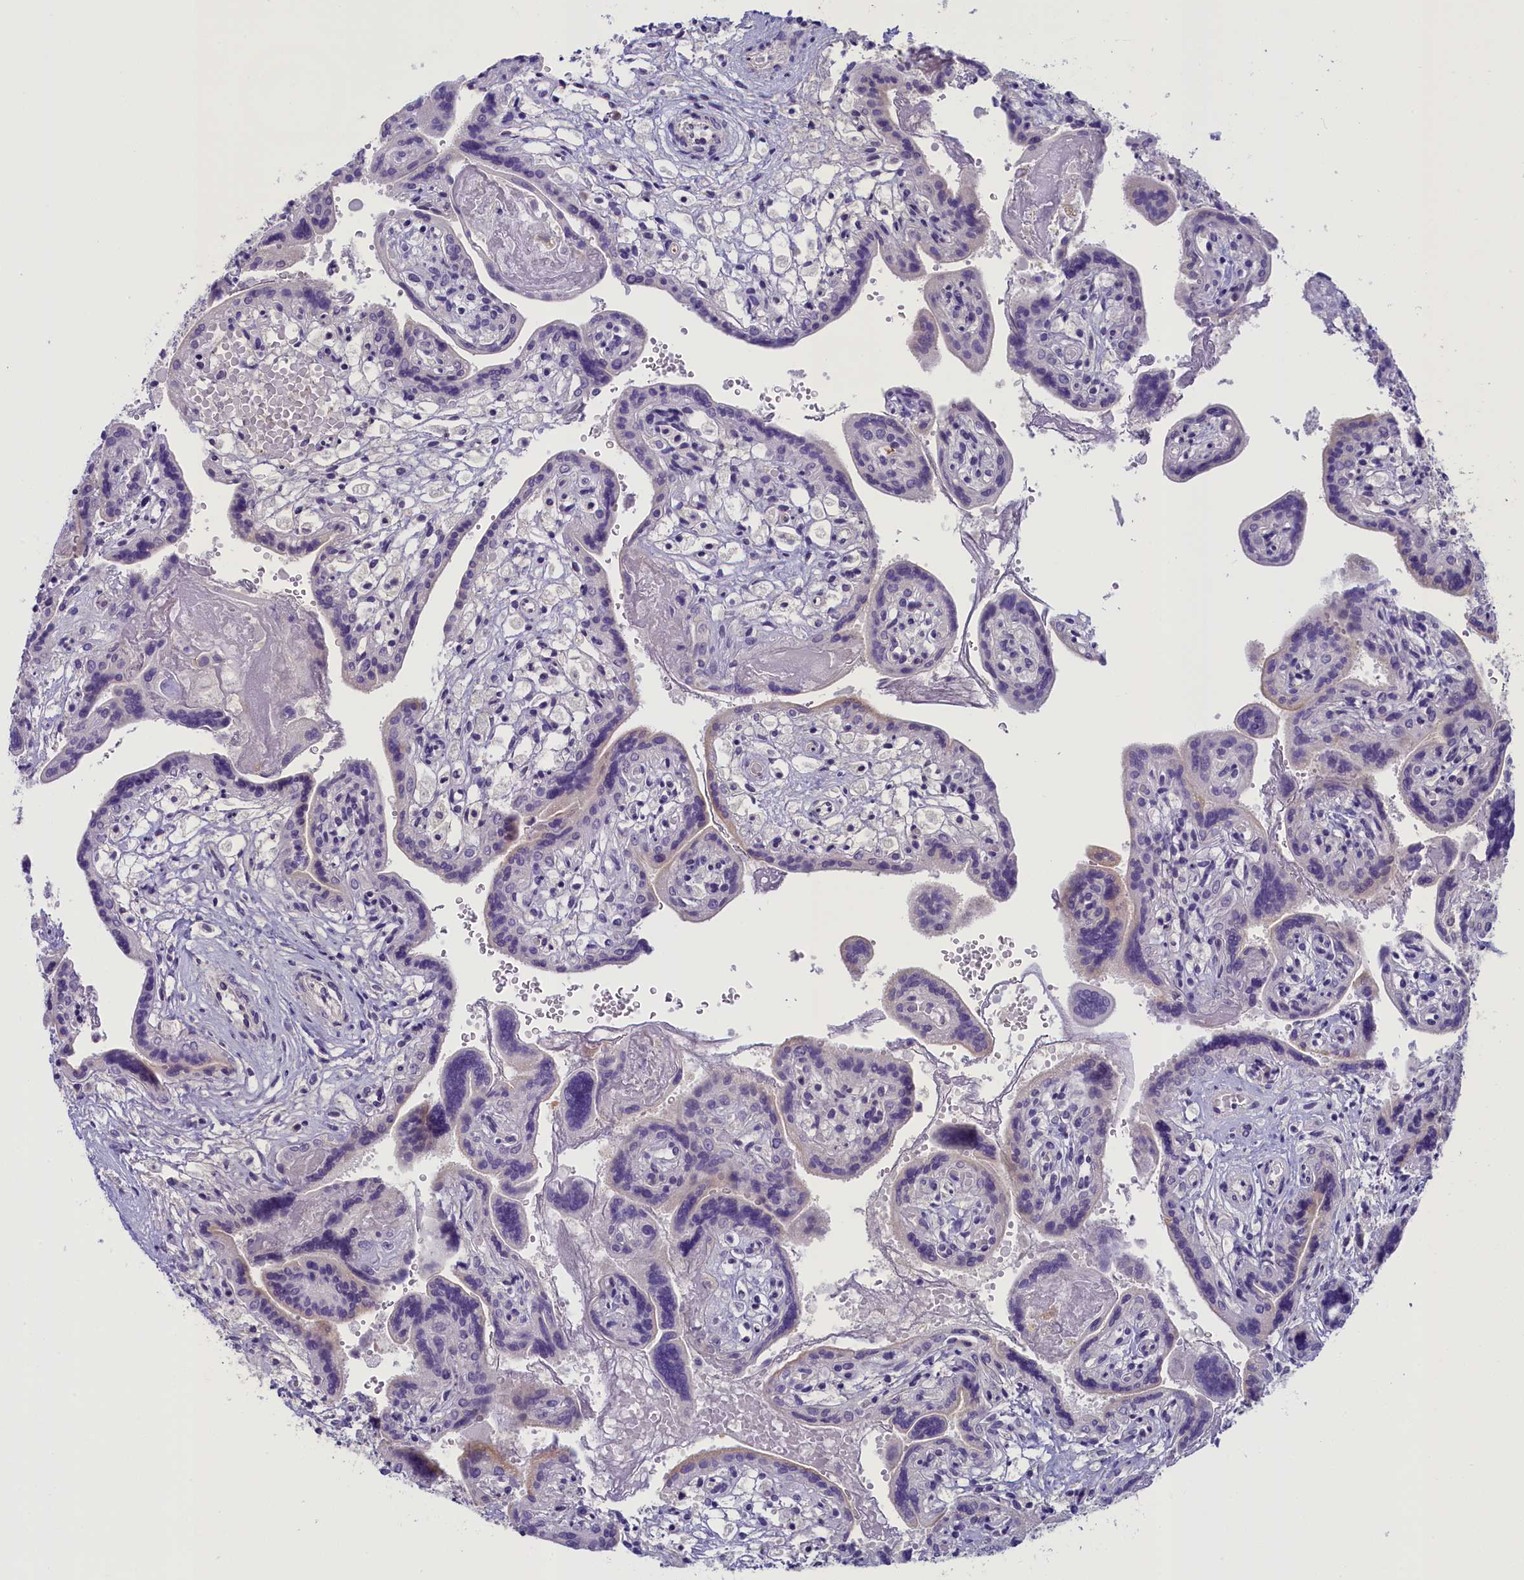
{"staining": {"intensity": "weak", "quantity": "25%-75%", "location": "nuclear"}, "tissue": "placenta", "cell_type": "Trophoblastic cells", "image_type": "normal", "snomed": [{"axis": "morphology", "description": "Normal tissue, NOS"}, {"axis": "topography", "description": "Placenta"}], "caption": "Trophoblastic cells display low levels of weak nuclear staining in about 25%-75% of cells in benign placenta.", "gene": "CRAMP1", "patient": {"sex": "female", "age": 37}}